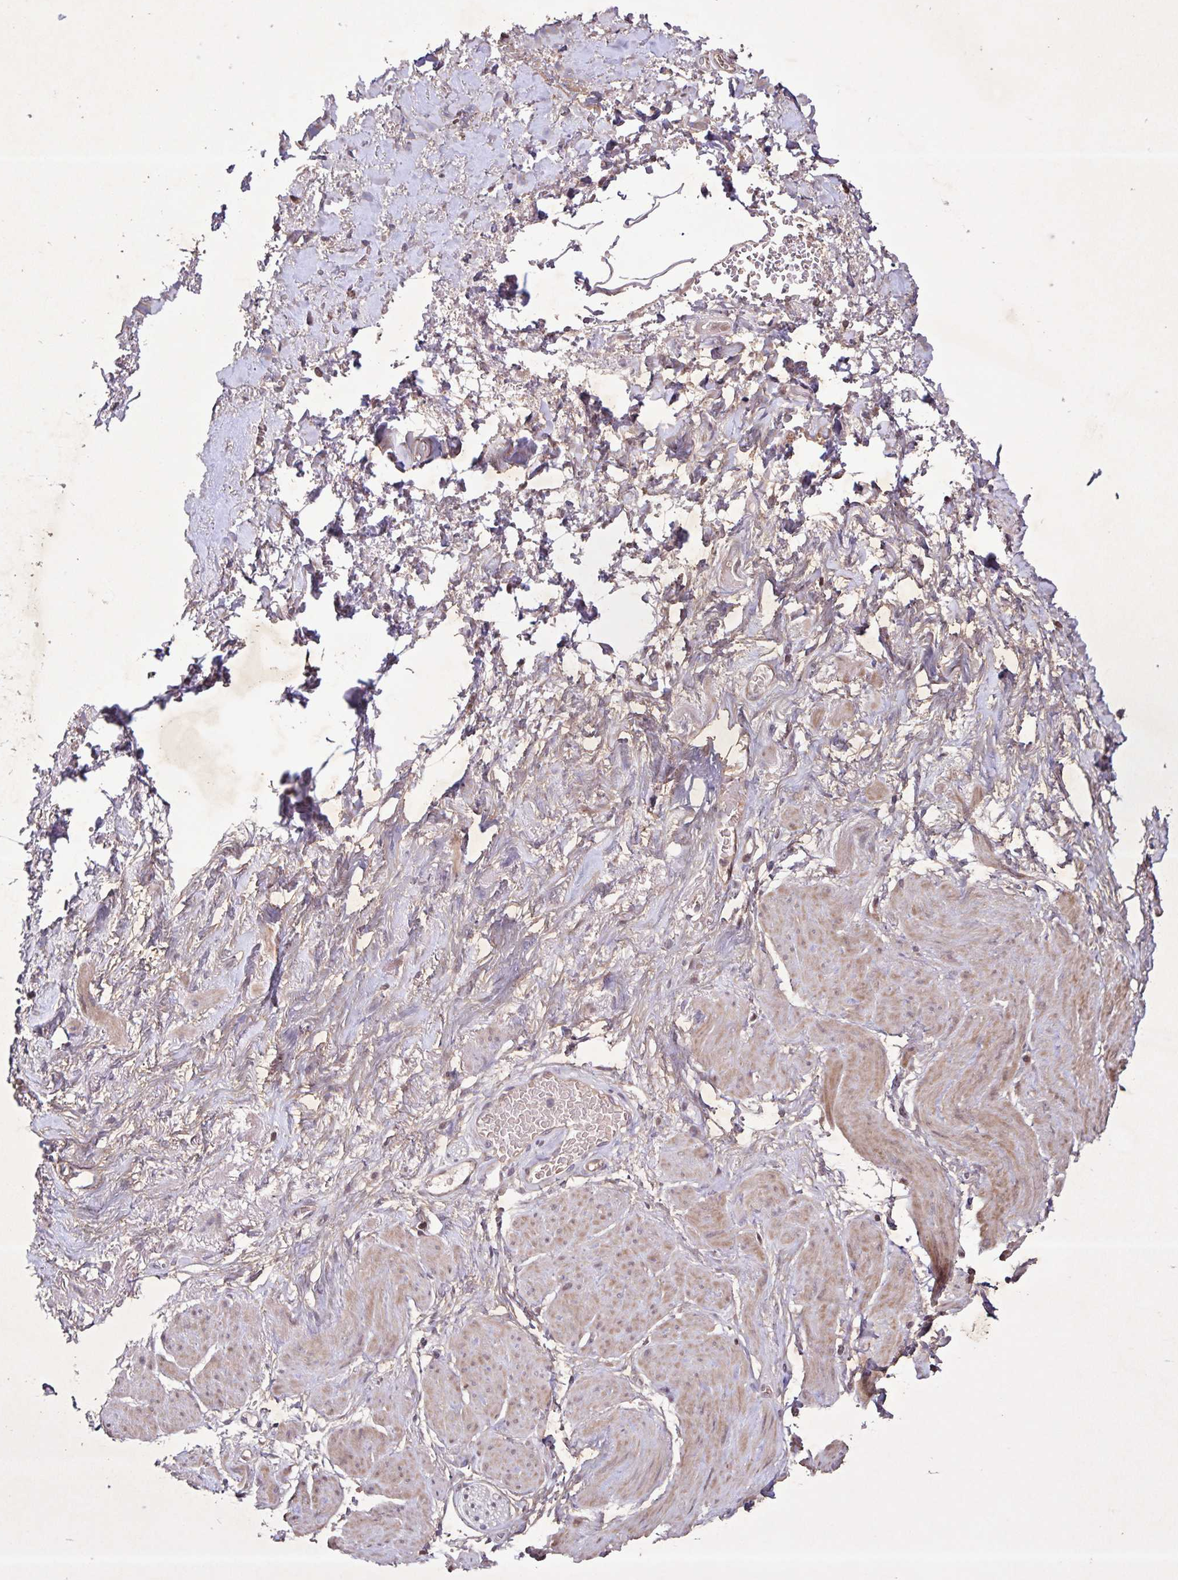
{"staining": {"intensity": "moderate", "quantity": "<25%", "location": "nuclear"}, "tissue": "adipose tissue", "cell_type": "Adipocytes", "image_type": "normal", "snomed": [{"axis": "morphology", "description": "Normal tissue, NOS"}, {"axis": "topography", "description": "Vagina"}, {"axis": "topography", "description": "Peripheral nerve tissue"}], "caption": "A high-resolution histopathology image shows IHC staining of unremarkable adipose tissue, which demonstrates moderate nuclear positivity in approximately <25% of adipocytes.", "gene": "GDF2", "patient": {"sex": "female", "age": 71}}